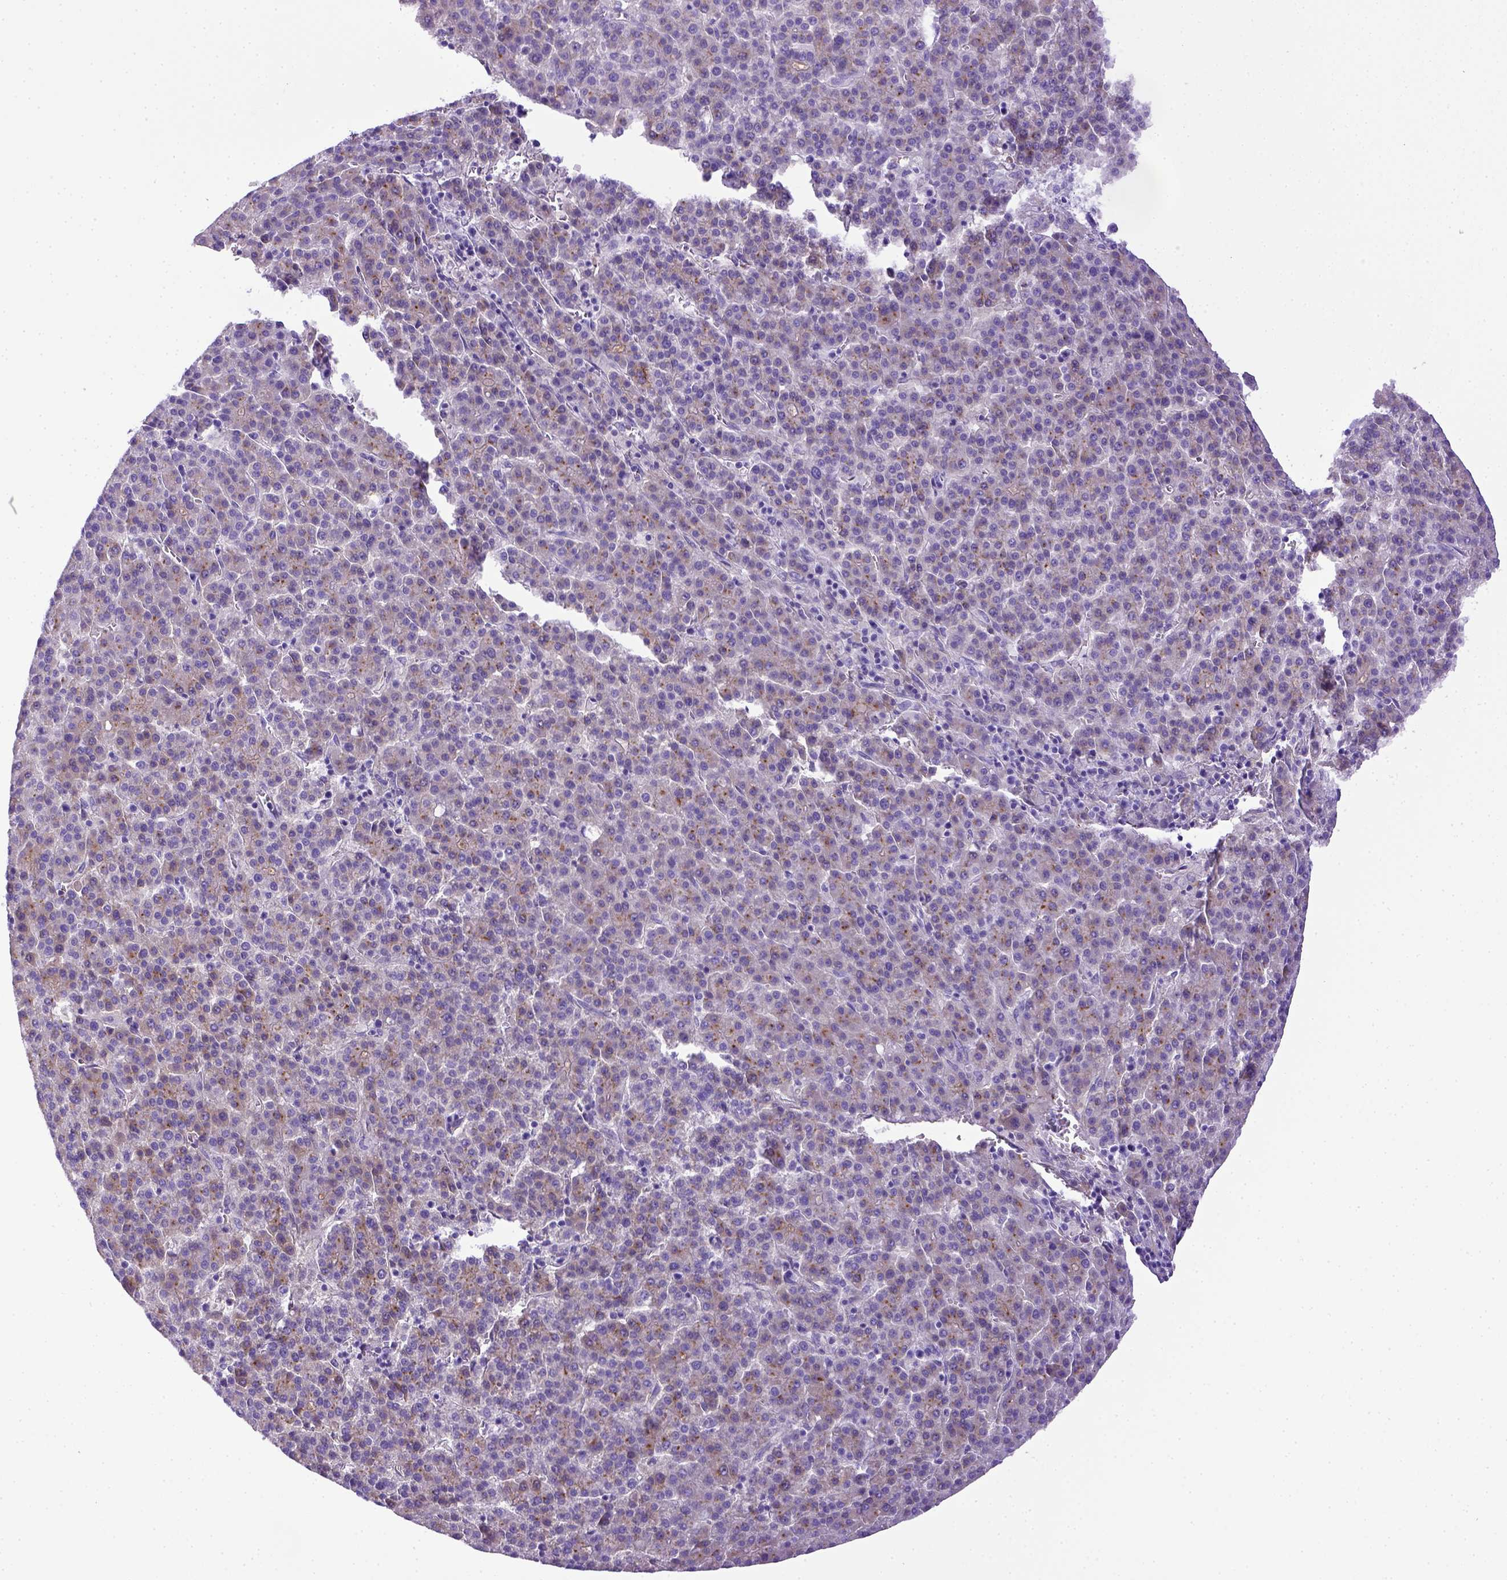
{"staining": {"intensity": "moderate", "quantity": "<25%", "location": "cytoplasmic/membranous"}, "tissue": "liver cancer", "cell_type": "Tumor cells", "image_type": "cancer", "snomed": [{"axis": "morphology", "description": "Carcinoma, Hepatocellular, NOS"}, {"axis": "topography", "description": "Liver"}], "caption": "Moderate cytoplasmic/membranous positivity for a protein is appreciated in approximately <25% of tumor cells of hepatocellular carcinoma (liver) using IHC.", "gene": "ITIH4", "patient": {"sex": "female", "age": 58}}